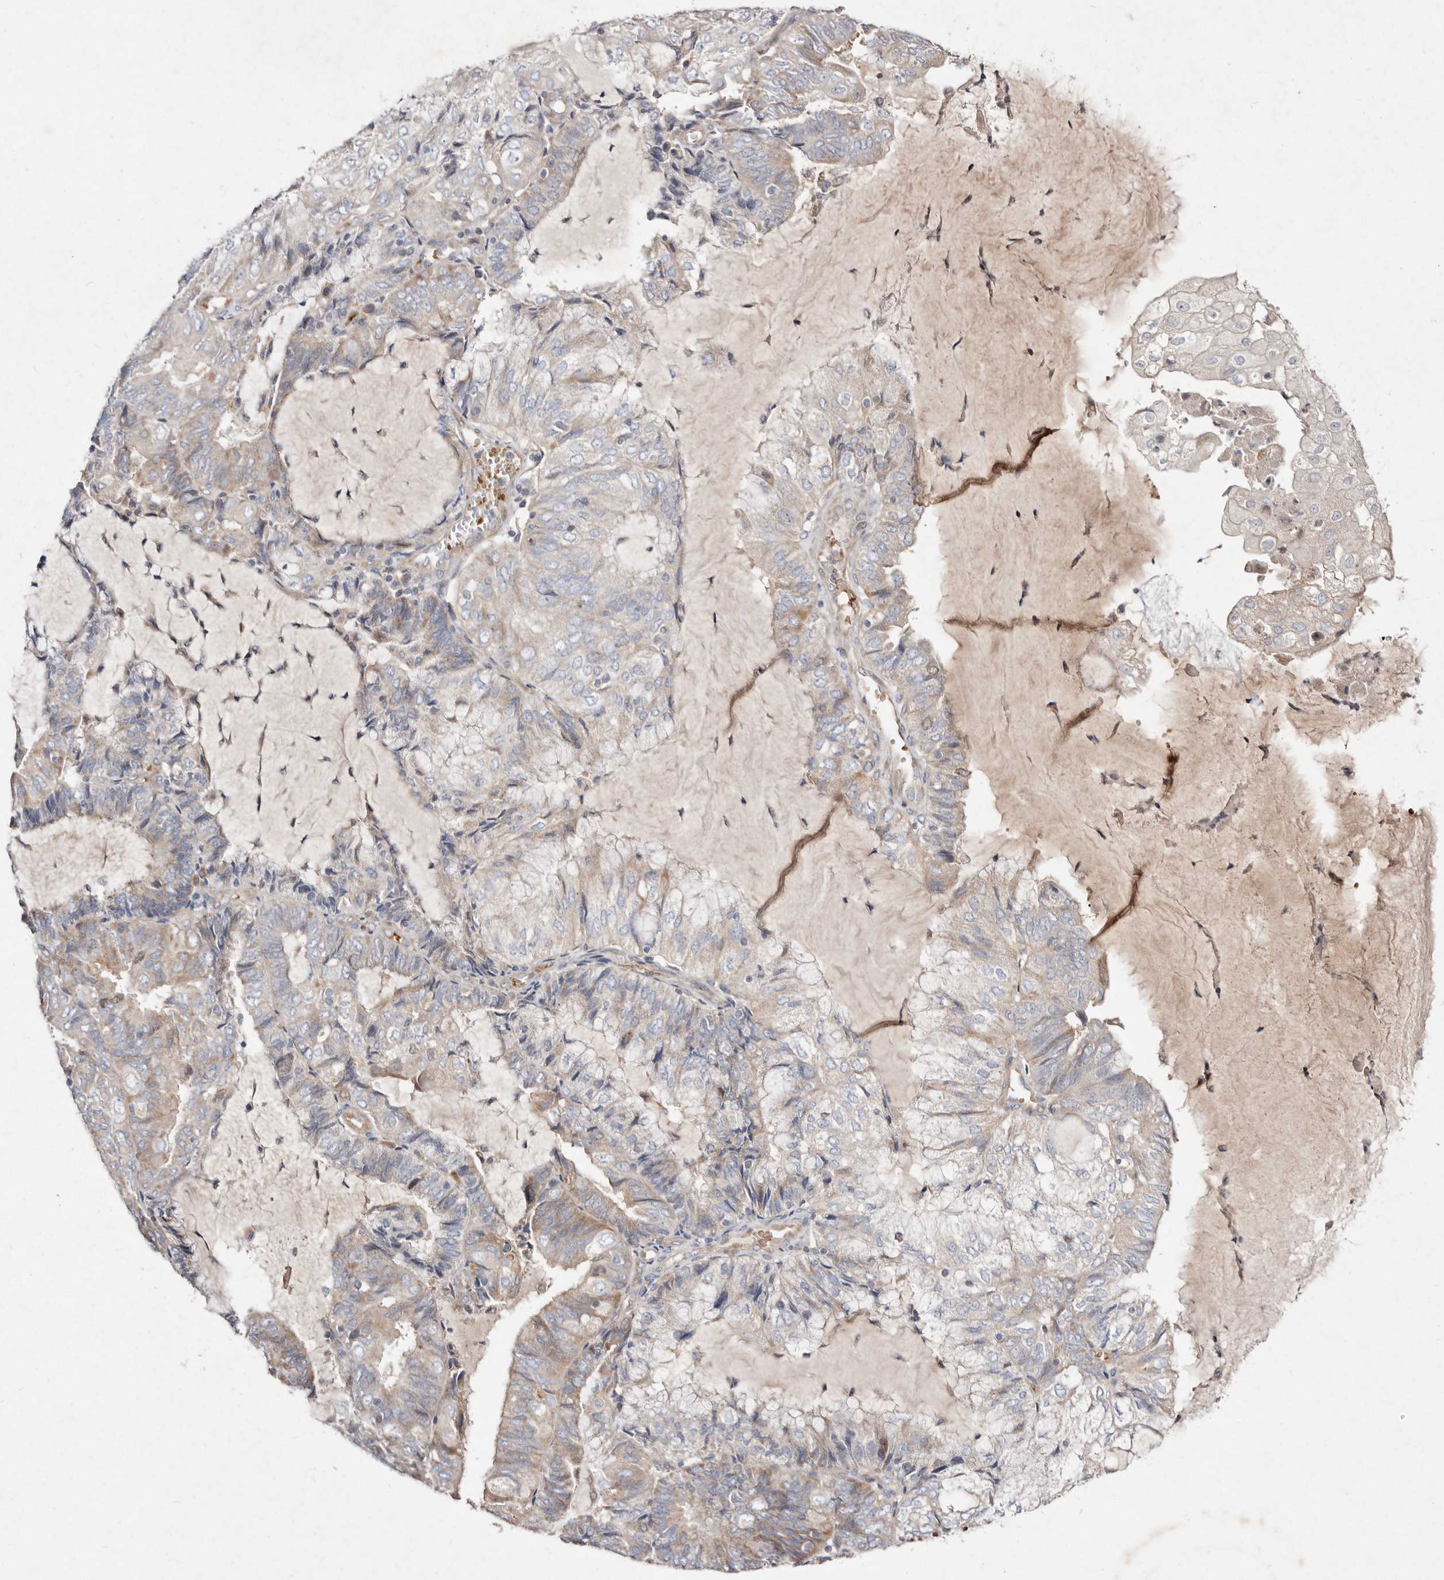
{"staining": {"intensity": "weak", "quantity": "25%-75%", "location": "cytoplasmic/membranous"}, "tissue": "endometrial cancer", "cell_type": "Tumor cells", "image_type": "cancer", "snomed": [{"axis": "morphology", "description": "Adenocarcinoma, NOS"}, {"axis": "topography", "description": "Endometrium"}], "caption": "Protein expression analysis of endometrial cancer (adenocarcinoma) displays weak cytoplasmic/membranous expression in approximately 25%-75% of tumor cells.", "gene": "SLC25A20", "patient": {"sex": "female", "age": 81}}